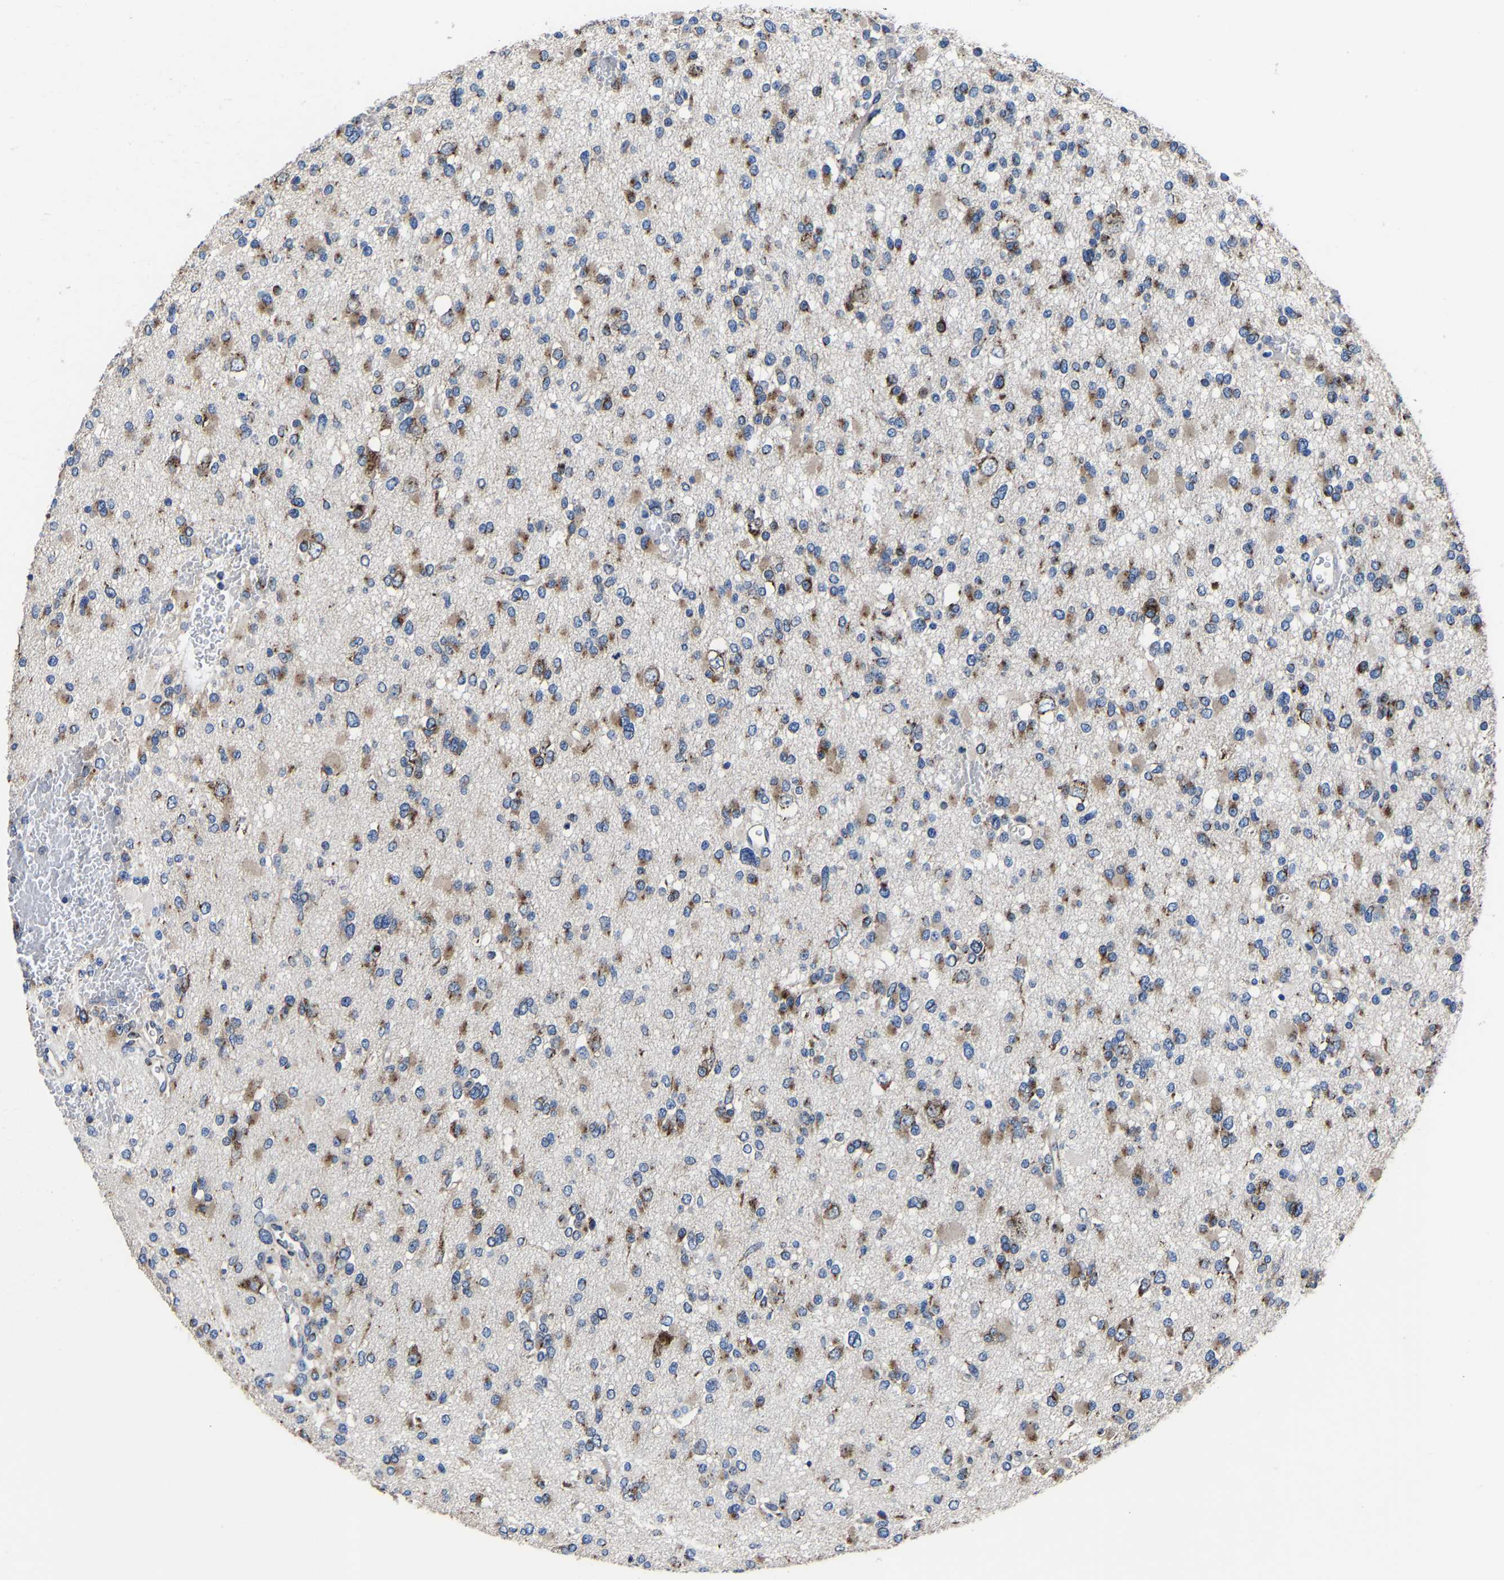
{"staining": {"intensity": "moderate", "quantity": "25%-75%", "location": "cytoplasmic/membranous"}, "tissue": "glioma", "cell_type": "Tumor cells", "image_type": "cancer", "snomed": [{"axis": "morphology", "description": "Glioma, malignant, Low grade"}, {"axis": "topography", "description": "Brain"}], "caption": "Protein expression analysis of glioma displays moderate cytoplasmic/membranous expression in approximately 25%-75% of tumor cells.", "gene": "EBAG9", "patient": {"sex": "female", "age": 22}}